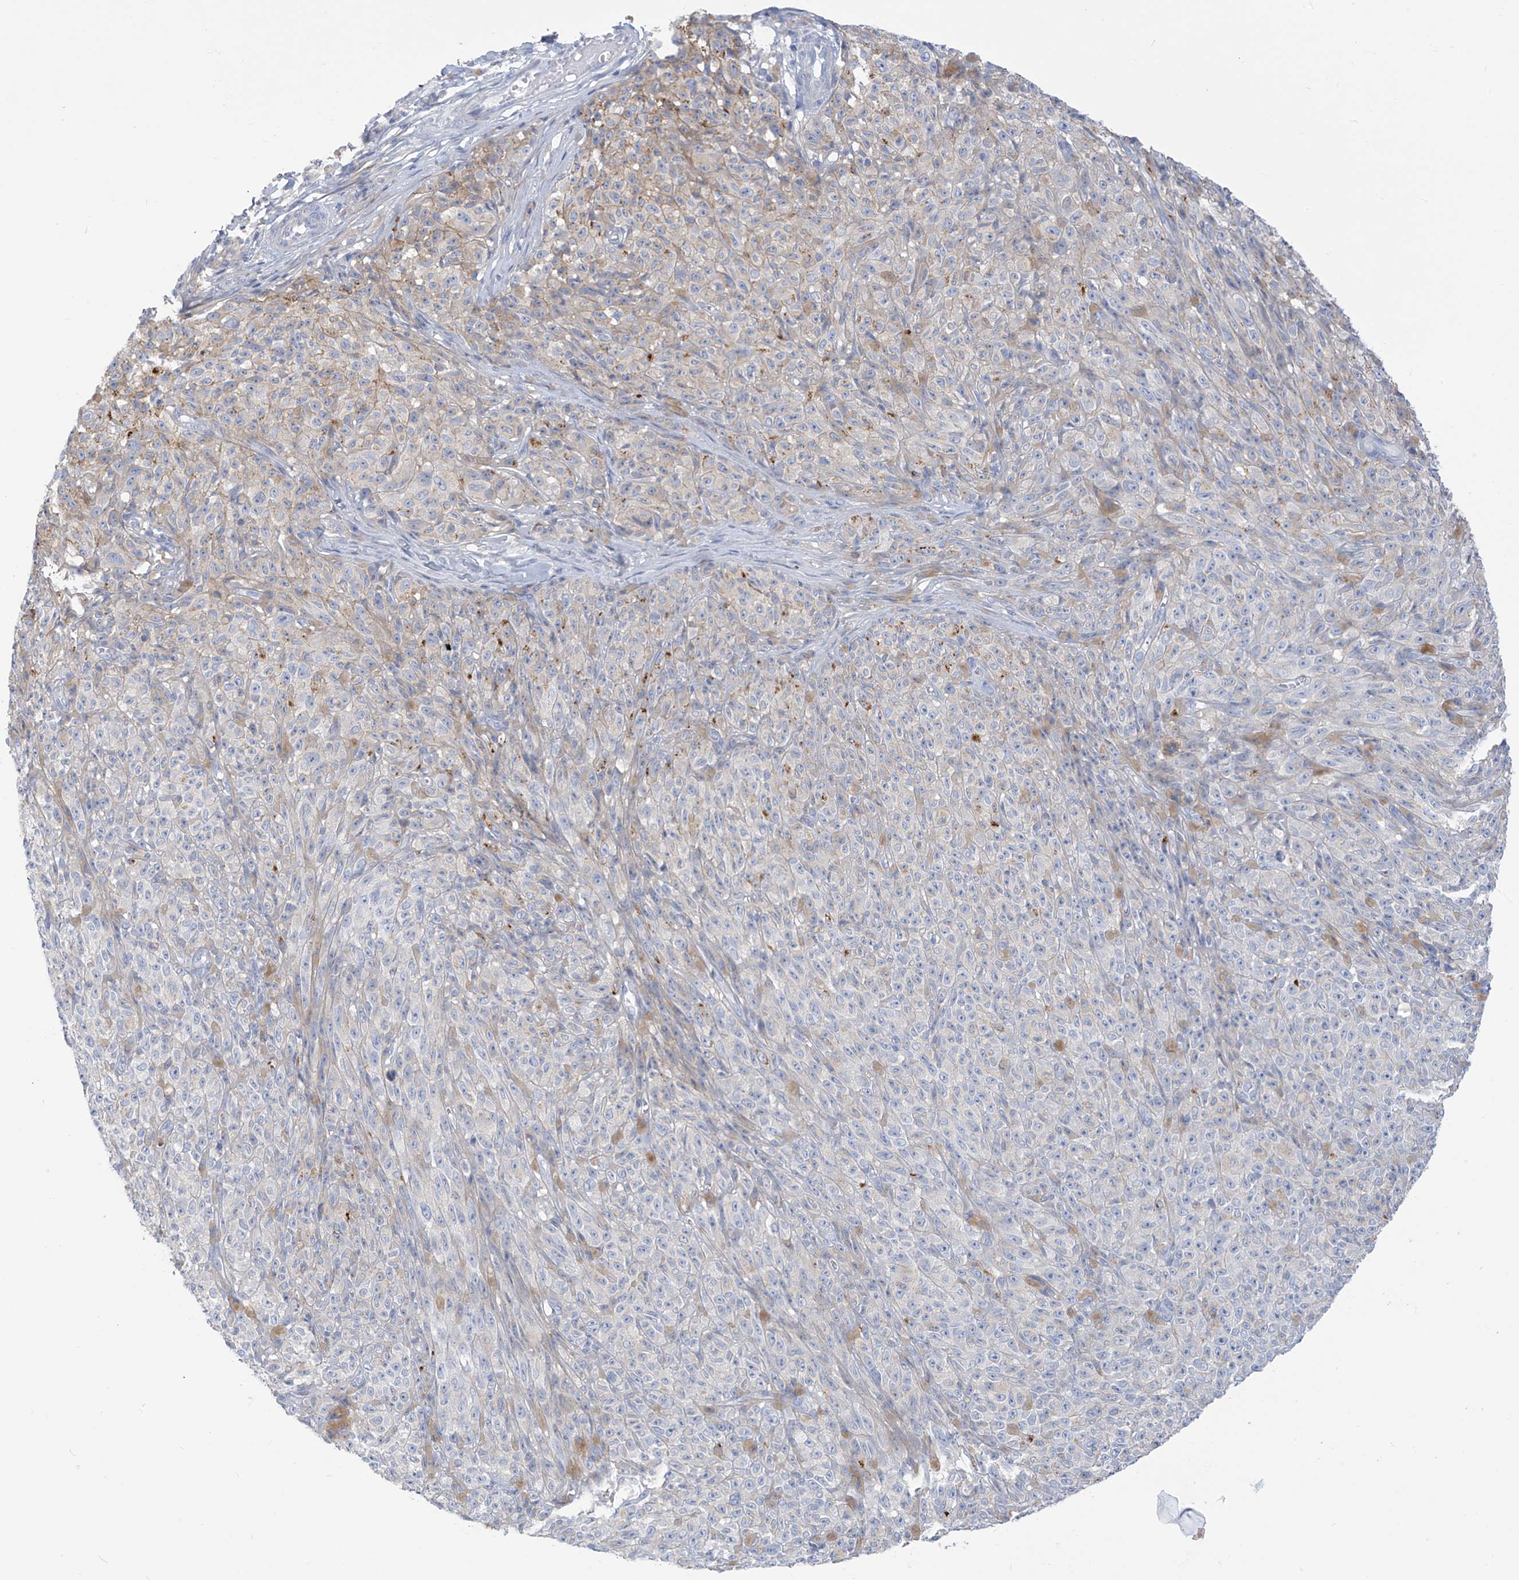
{"staining": {"intensity": "negative", "quantity": "none", "location": "none"}, "tissue": "melanoma", "cell_type": "Tumor cells", "image_type": "cancer", "snomed": [{"axis": "morphology", "description": "Malignant melanoma, NOS"}, {"axis": "topography", "description": "Skin"}], "caption": "This is a micrograph of IHC staining of malignant melanoma, which shows no positivity in tumor cells.", "gene": "FABP2", "patient": {"sex": "female", "age": 82}}